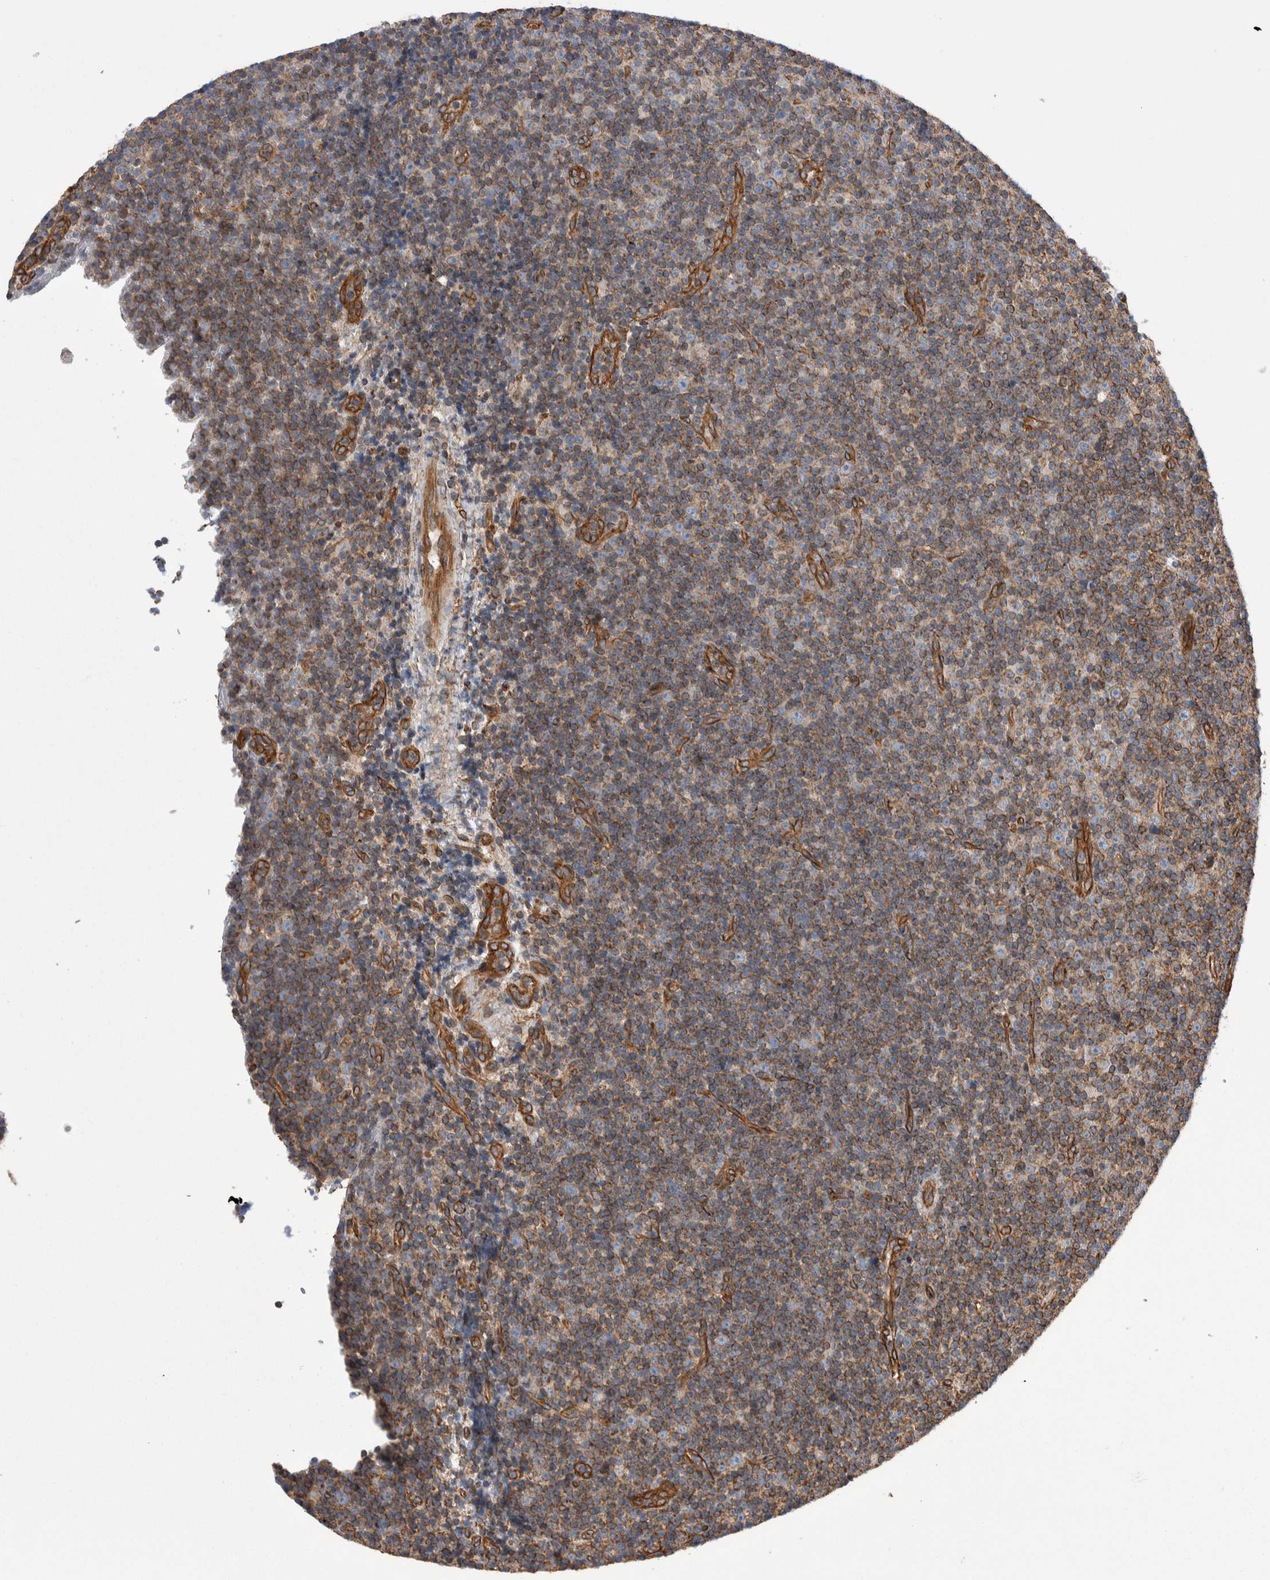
{"staining": {"intensity": "moderate", "quantity": "25%-75%", "location": "cytoplasmic/membranous"}, "tissue": "lymphoma", "cell_type": "Tumor cells", "image_type": "cancer", "snomed": [{"axis": "morphology", "description": "Malignant lymphoma, non-Hodgkin's type, Low grade"}, {"axis": "topography", "description": "Lymph node"}], "caption": "Approximately 25%-75% of tumor cells in human lymphoma display moderate cytoplasmic/membranous protein expression as visualized by brown immunohistochemical staining.", "gene": "KIF12", "patient": {"sex": "female", "age": 67}}